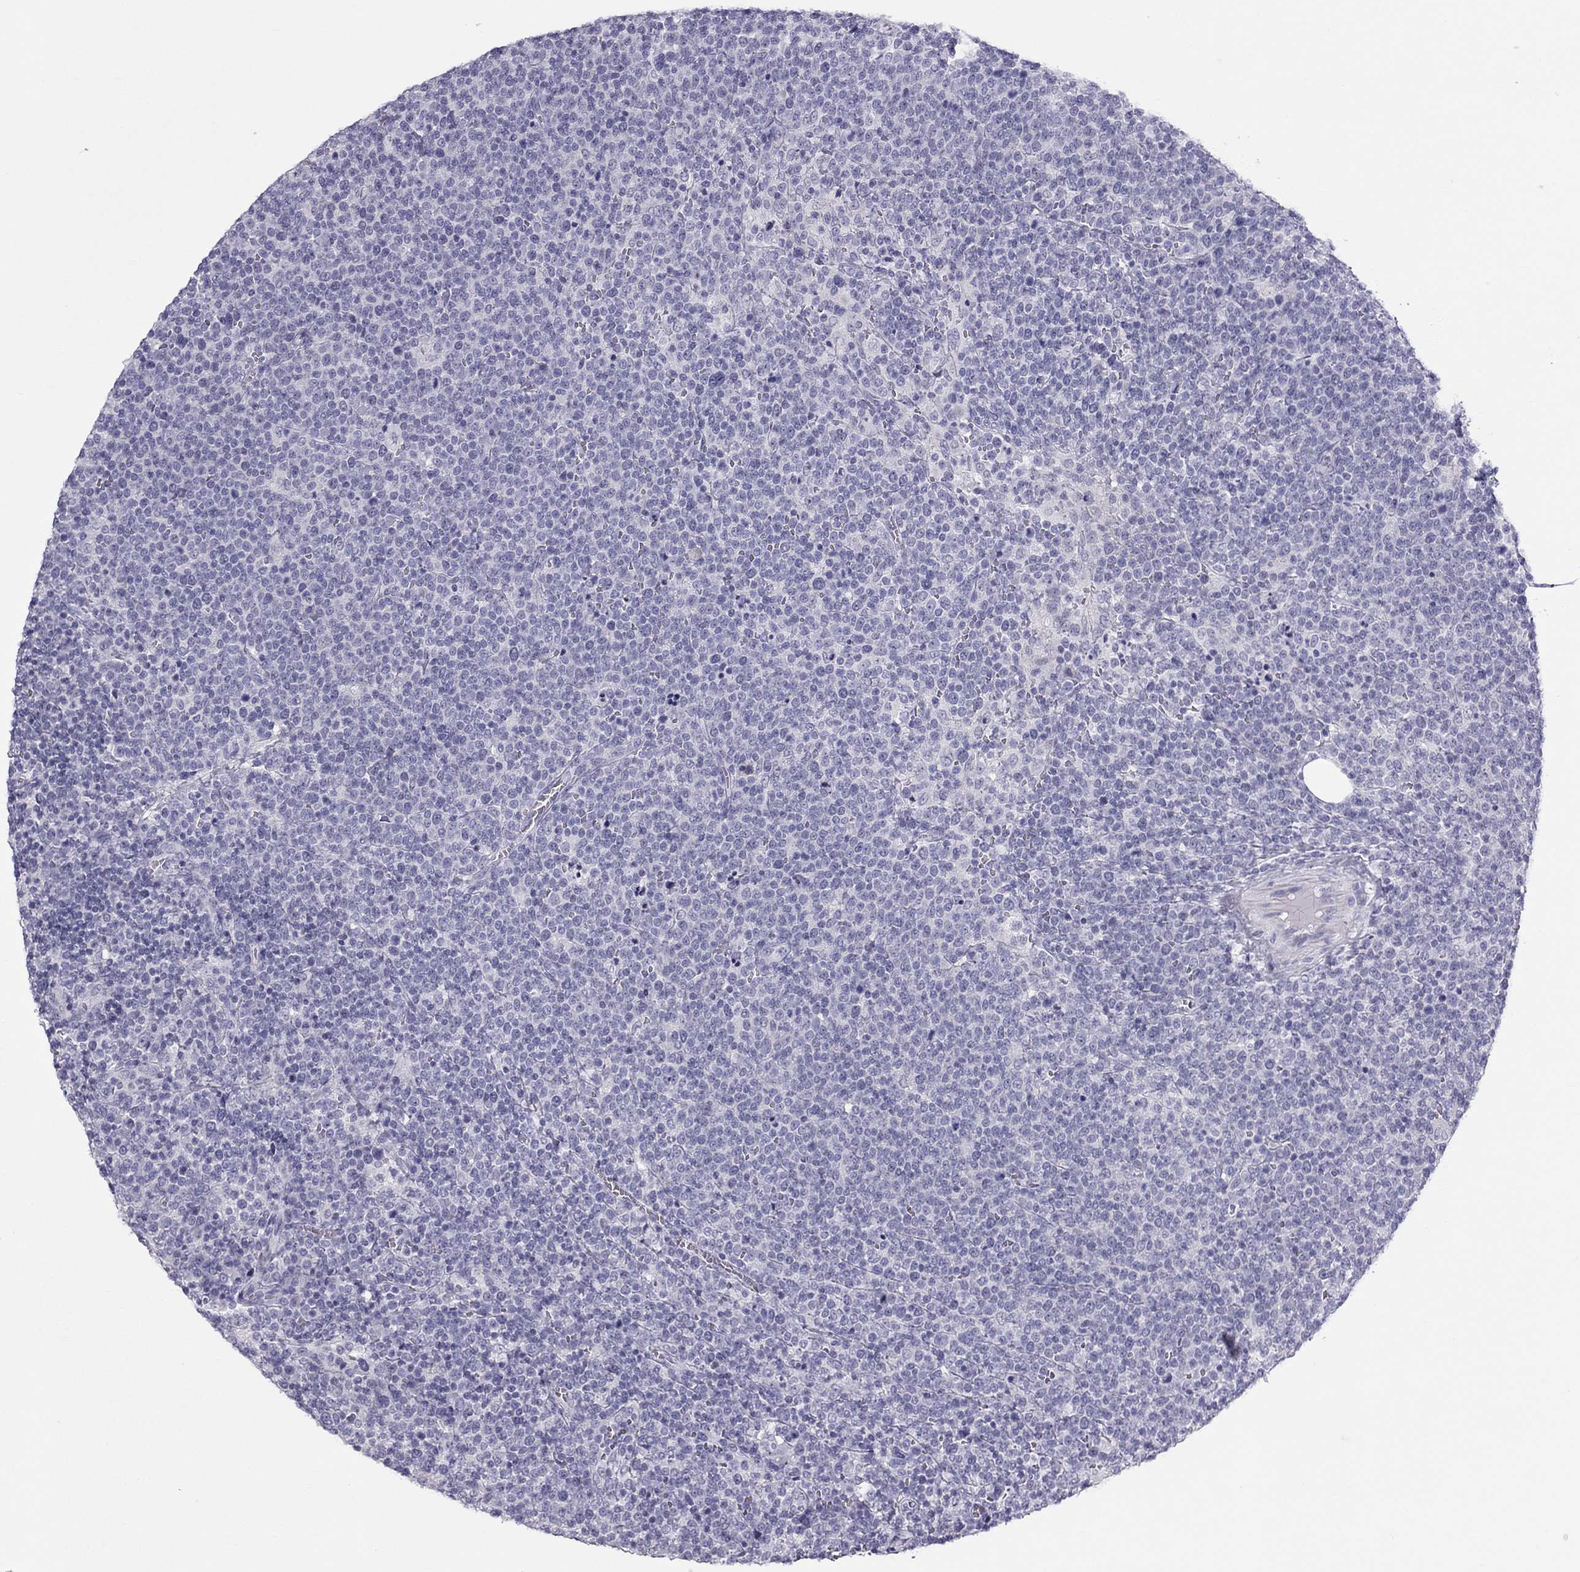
{"staining": {"intensity": "negative", "quantity": "none", "location": "none"}, "tissue": "lymphoma", "cell_type": "Tumor cells", "image_type": "cancer", "snomed": [{"axis": "morphology", "description": "Malignant lymphoma, non-Hodgkin's type, High grade"}, {"axis": "topography", "description": "Lymph node"}], "caption": "Tumor cells show no significant protein expression in lymphoma.", "gene": "TEX14", "patient": {"sex": "male", "age": 61}}